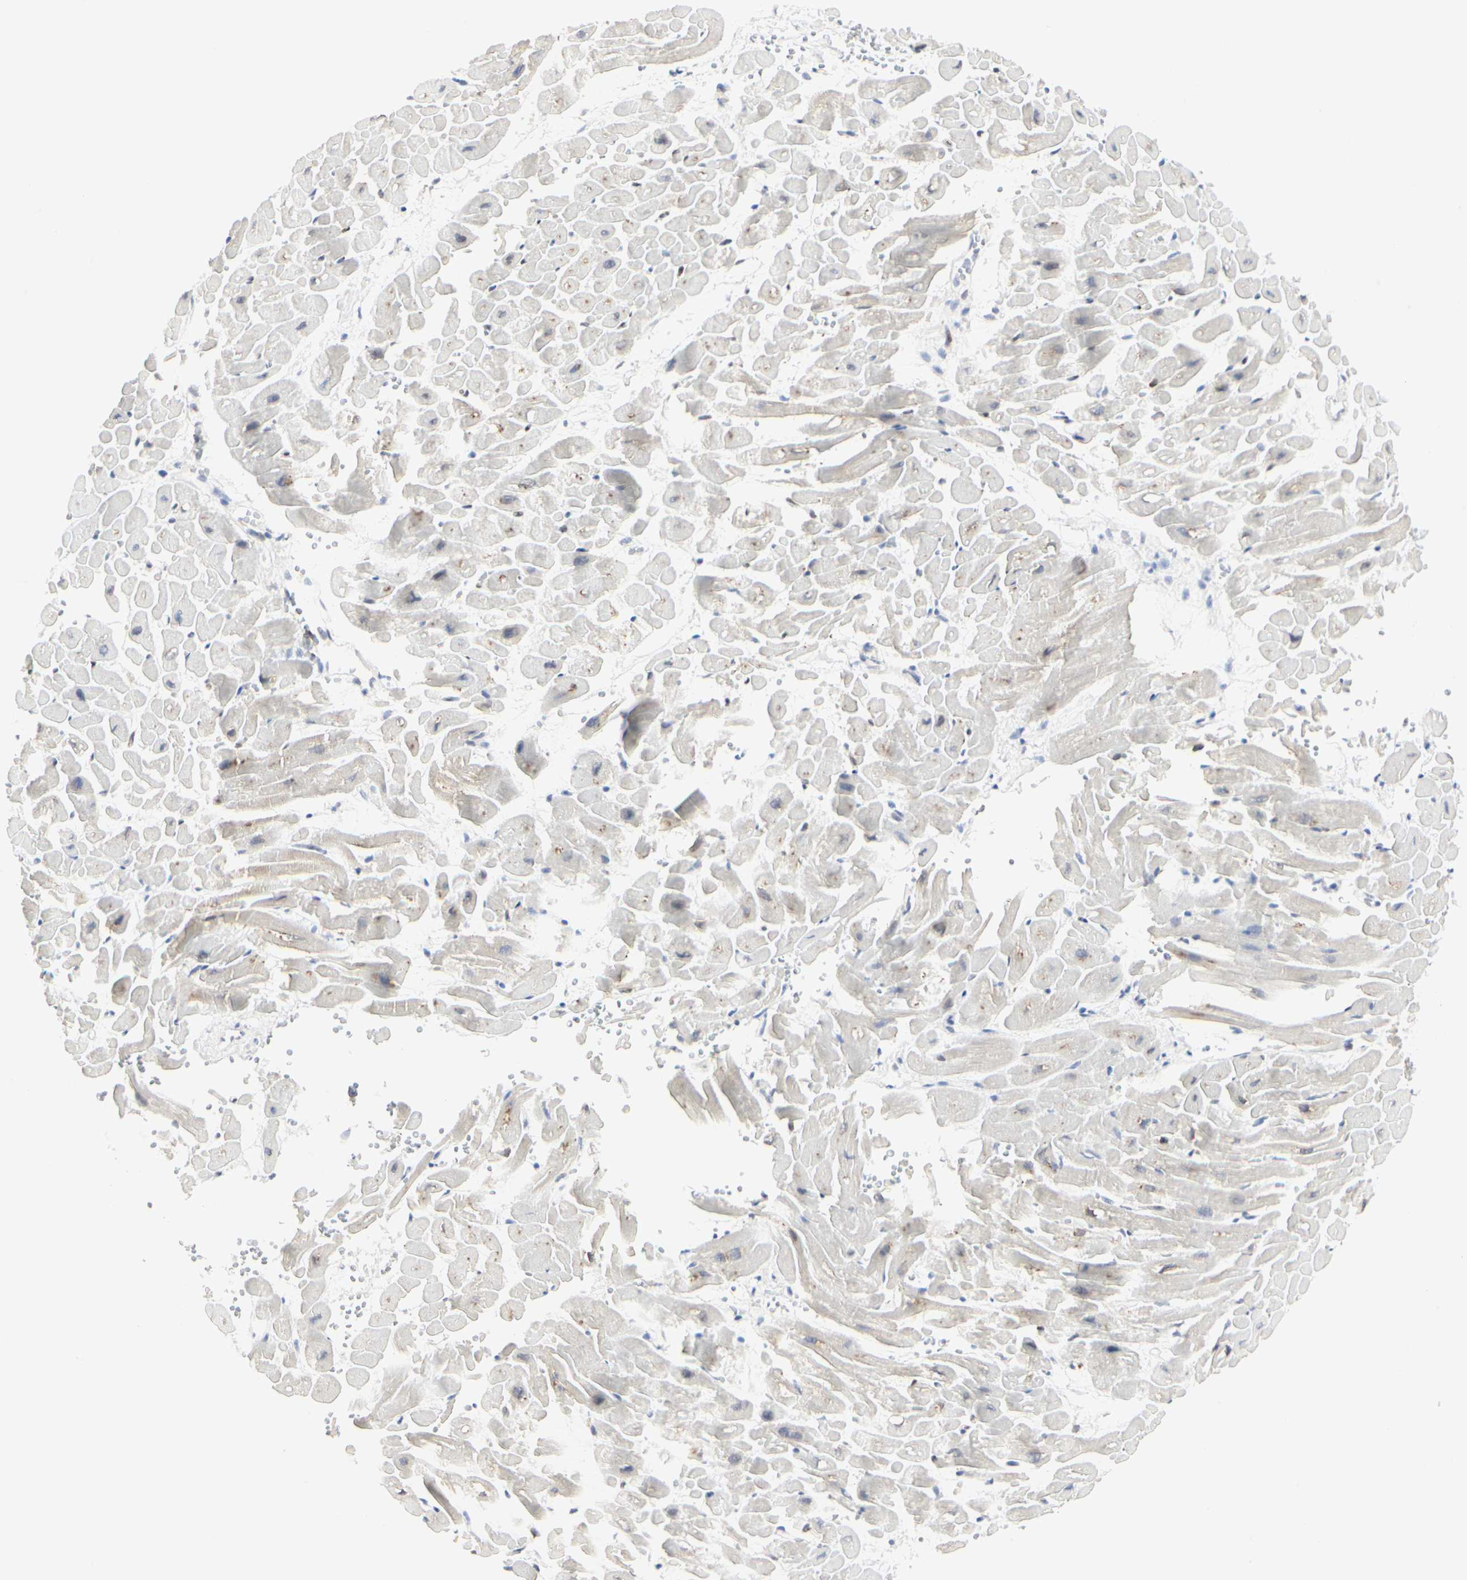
{"staining": {"intensity": "weak", "quantity": "25%-75%", "location": "cytoplasmic/membranous"}, "tissue": "heart muscle", "cell_type": "Cardiomyocytes", "image_type": "normal", "snomed": [{"axis": "morphology", "description": "Normal tissue, NOS"}, {"axis": "topography", "description": "Heart"}], "caption": "Weak cytoplasmic/membranous staining for a protein is seen in approximately 25%-75% of cardiomyocytes of normal heart muscle using IHC.", "gene": "PRMT3", "patient": {"sex": "male", "age": 45}}